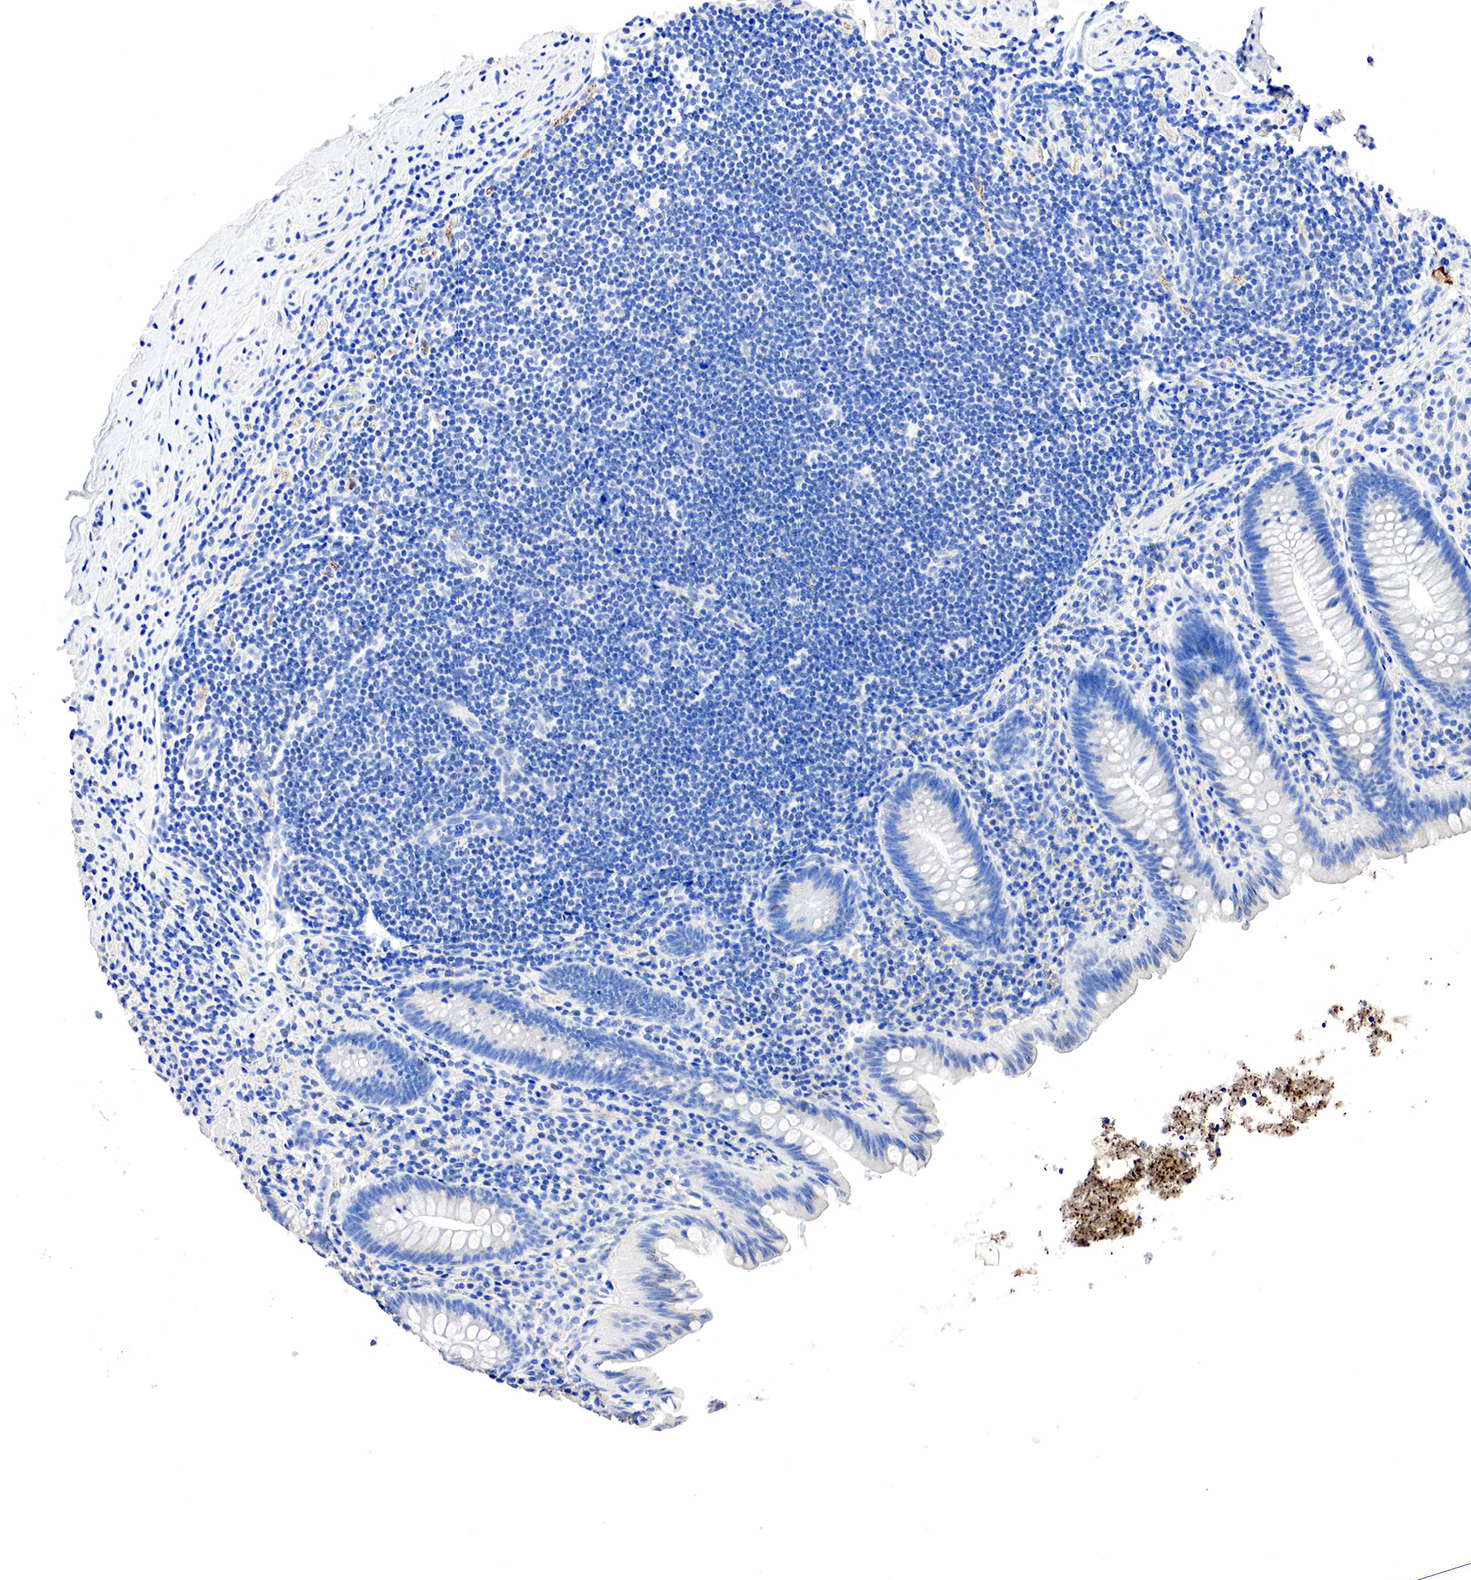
{"staining": {"intensity": "negative", "quantity": "none", "location": "none"}, "tissue": "appendix", "cell_type": "Glandular cells", "image_type": "normal", "snomed": [{"axis": "morphology", "description": "Normal tissue, NOS"}, {"axis": "topography", "description": "Appendix"}], "caption": "IHC micrograph of normal appendix stained for a protein (brown), which displays no positivity in glandular cells.", "gene": "SST", "patient": {"sex": "male", "age": 41}}